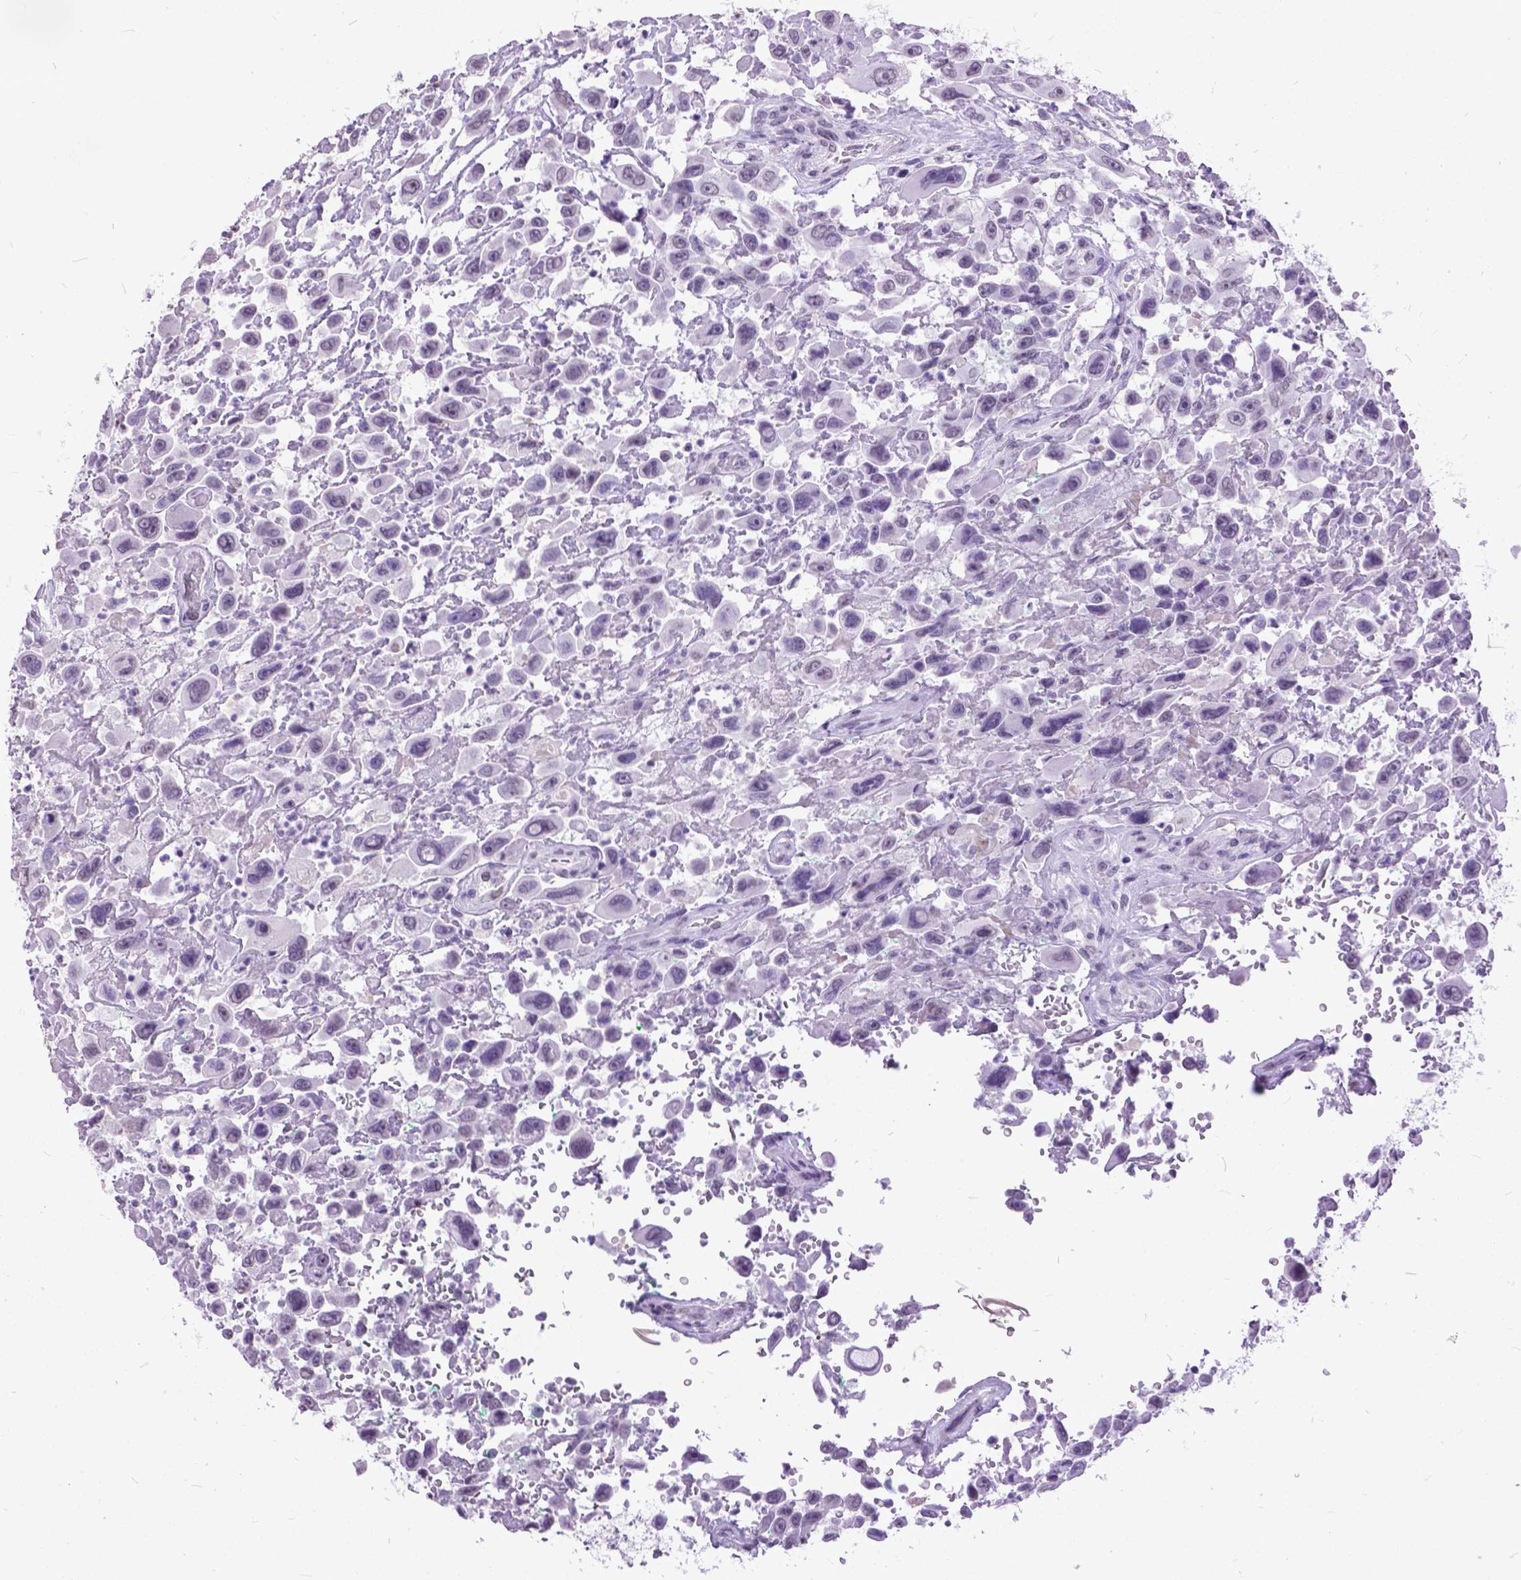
{"staining": {"intensity": "negative", "quantity": "none", "location": "none"}, "tissue": "urothelial cancer", "cell_type": "Tumor cells", "image_type": "cancer", "snomed": [{"axis": "morphology", "description": "Urothelial carcinoma, High grade"}, {"axis": "topography", "description": "Urinary bladder"}], "caption": "Photomicrograph shows no significant protein staining in tumor cells of urothelial cancer.", "gene": "MARCHF10", "patient": {"sex": "male", "age": 53}}